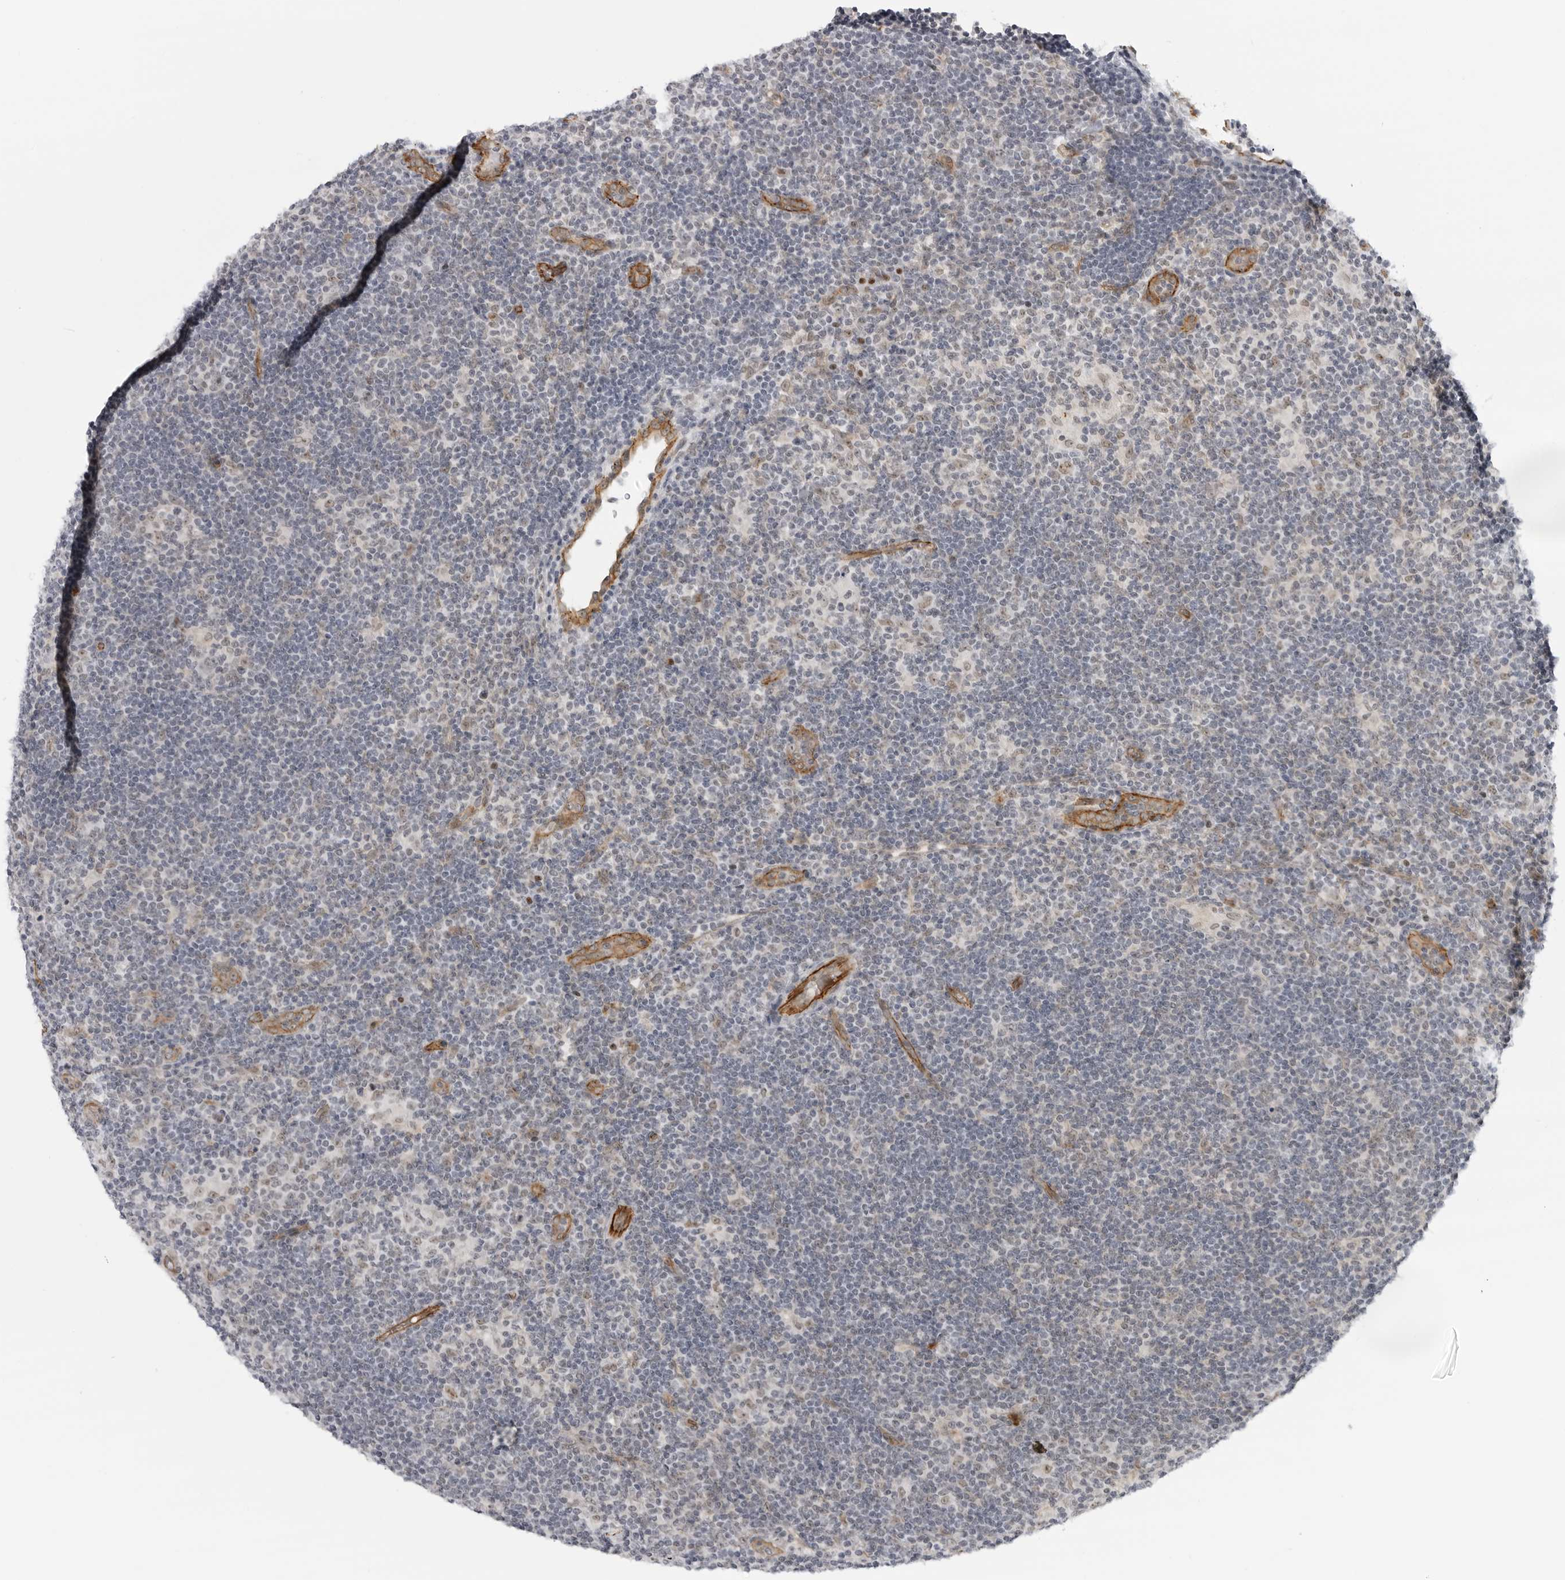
{"staining": {"intensity": "weak", "quantity": "<25%", "location": "nuclear"}, "tissue": "lymphoma", "cell_type": "Tumor cells", "image_type": "cancer", "snomed": [{"axis": "morphology", "description": "Hodgkin's disease, NOS"}, {"axis": "topography", "description": "Lymph node"}], "caption": "An immunohistochemistry (IHC) photomicrograph of lymphoma is shown. There is no staining in tumor cells of lymphoma.", "gene": "CEP295NL", "patient": {"sex": "female", "age": 57}}